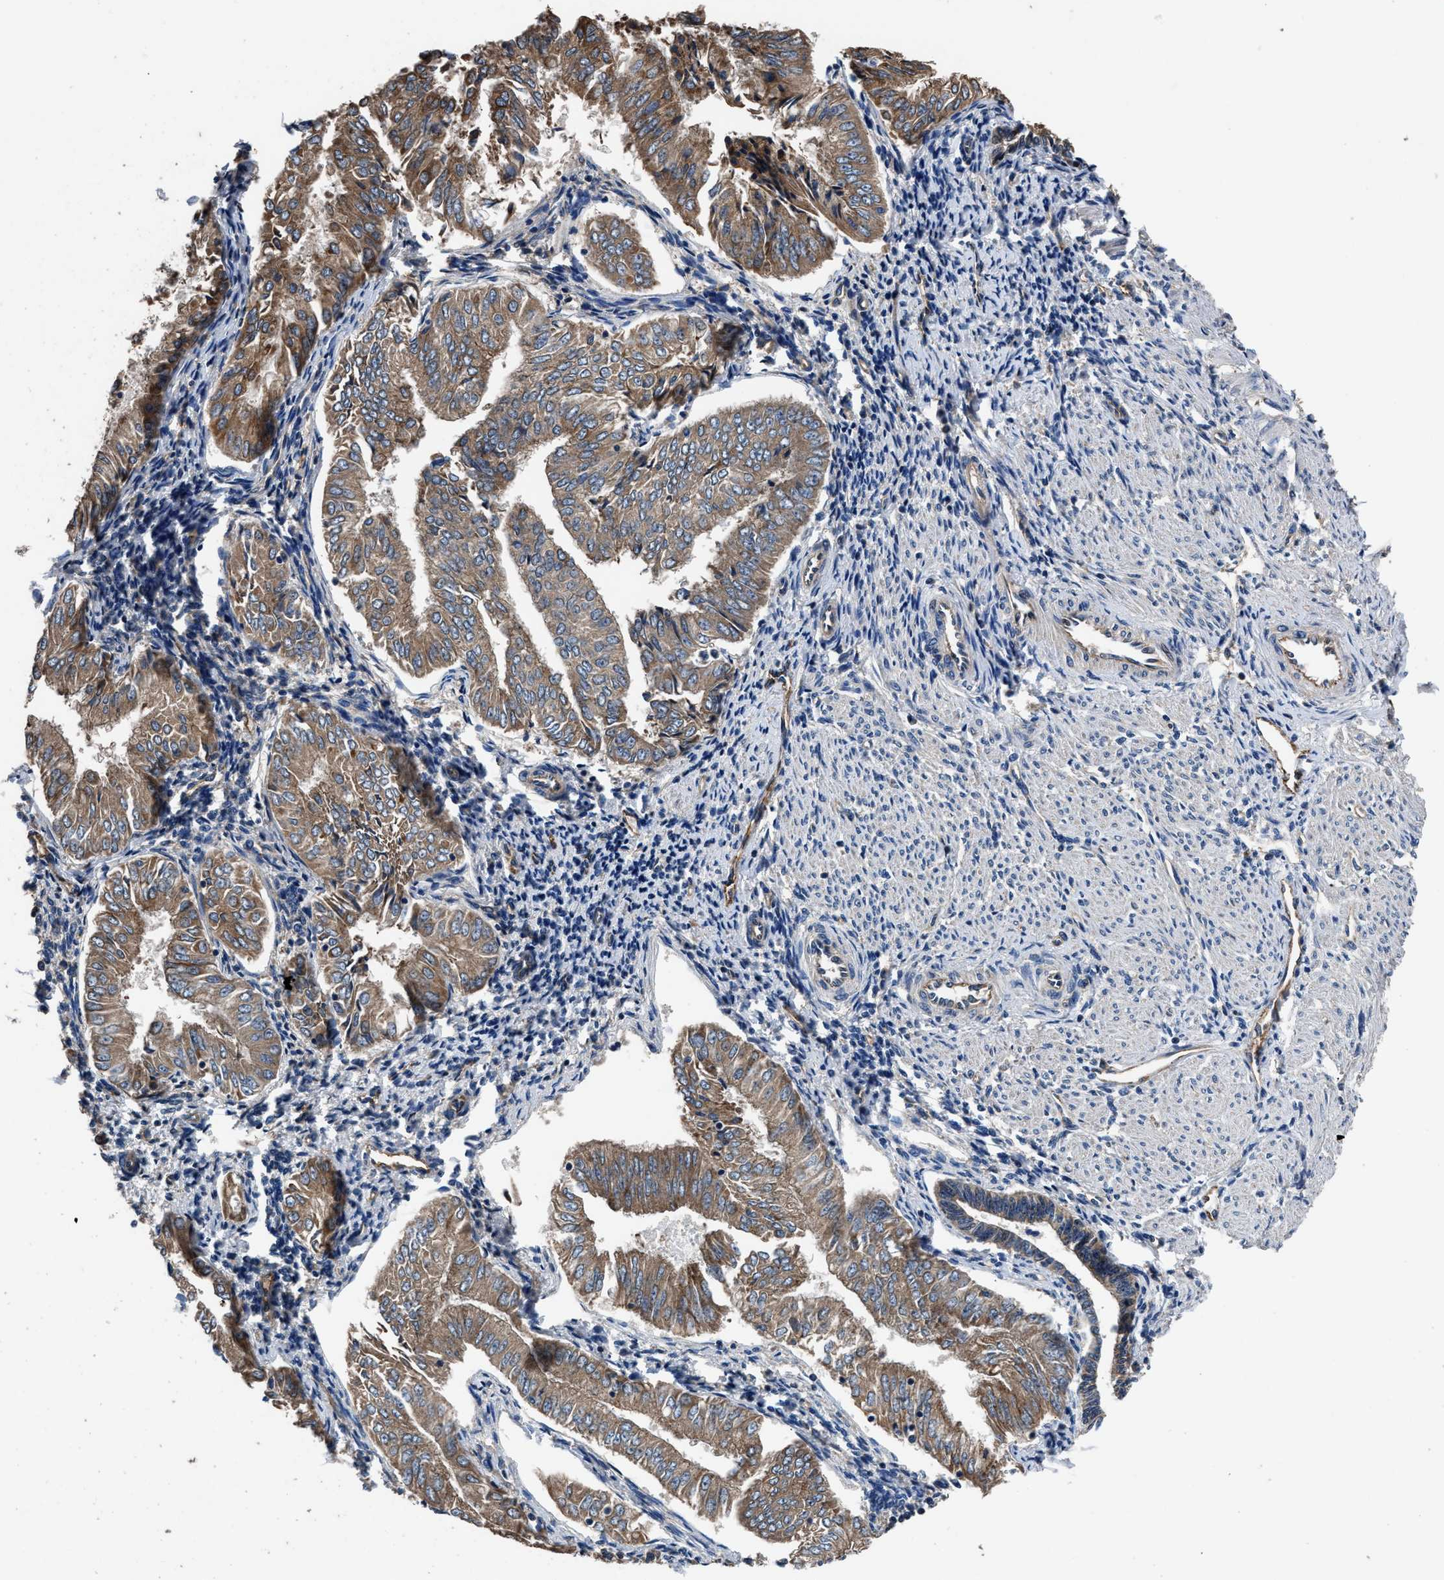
{"staining": {"intensity": "moderate", "quantity": ">75%", "location": "cytoplasmic/membranous"}, "tissue": "endometrial cancer", "cell_type": "Tumor cells", "image_type": "cancer", "snomed": [{"axis": "morphology", "description": "Adenocarcinoma, NOS"}, {"axis": "topography", "description": "Endometrium"}], "caption": "The photomicrograph reveals staining of adenocarcinoma (endometrial), revealing moderate cytoplasmic/membranous protein staining (brown color) within tumor cells. (DAB (3,3'-diaminobenzidine) IHC, brown staining for protein, blue staining for nuclei).", "gene": "DHRS7B", "patient": {"sex": "female", "age": 53}}